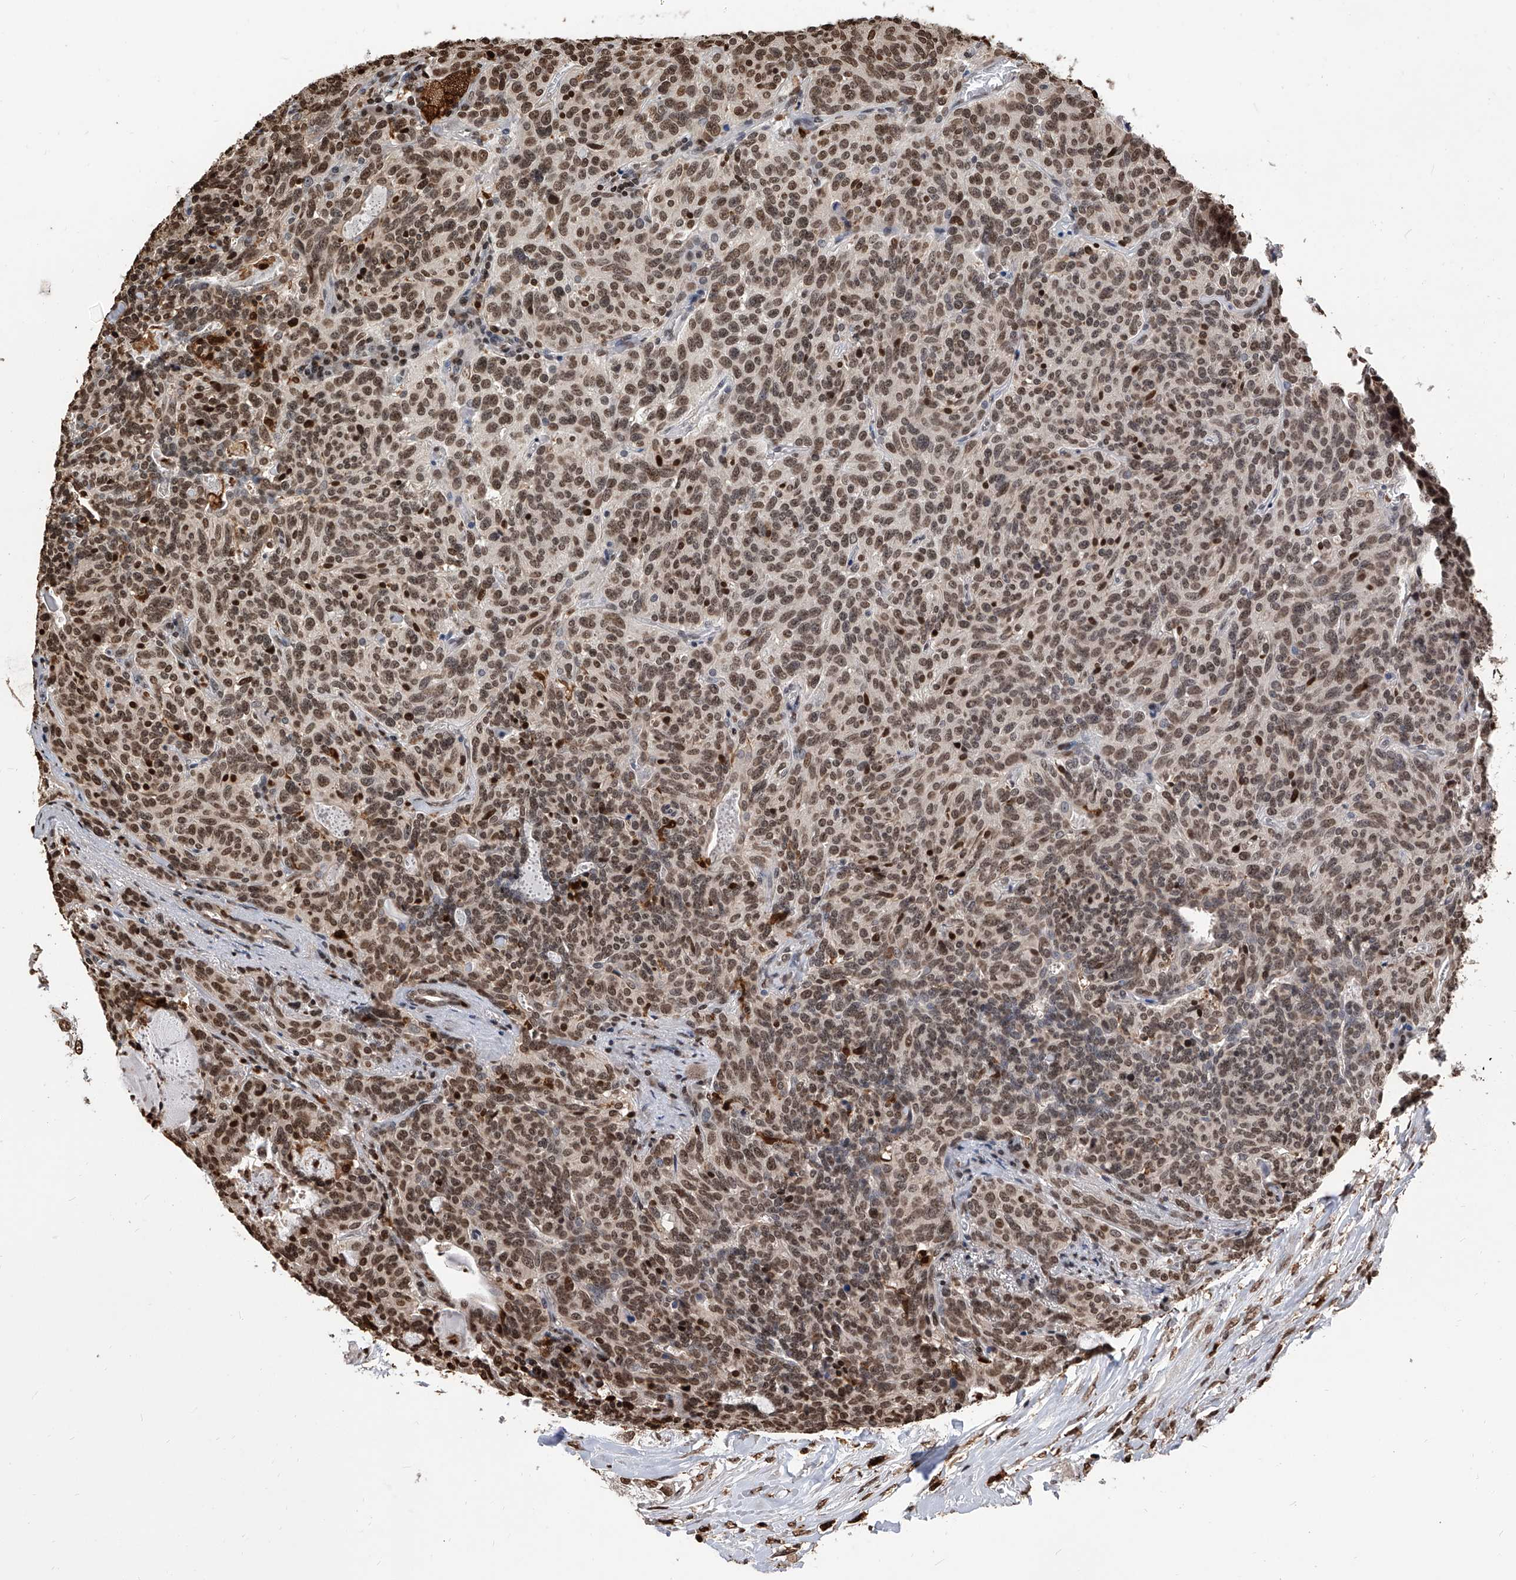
{"staining": {"intensity": "moderate", "quantity": ">75%", "location": "nuclear"}, "tissue": "carcinoid", "cell_type": "Tumor cells", "image_type": "cancer", "snomed": [{"axis": "morphology", "description": "Carcinoid, malignant, NOS"}, {"axis": "topography", "description": "Lung"}], "caption": "DAB (3,3'-diaminobenzidine) immunohistochemical staining of carcinoid reveals moderate nuclear protein staining in approximately >75% of tumor cells.", "gene": "CFAP410", "patient": {"sex": "female", "age": 46}}